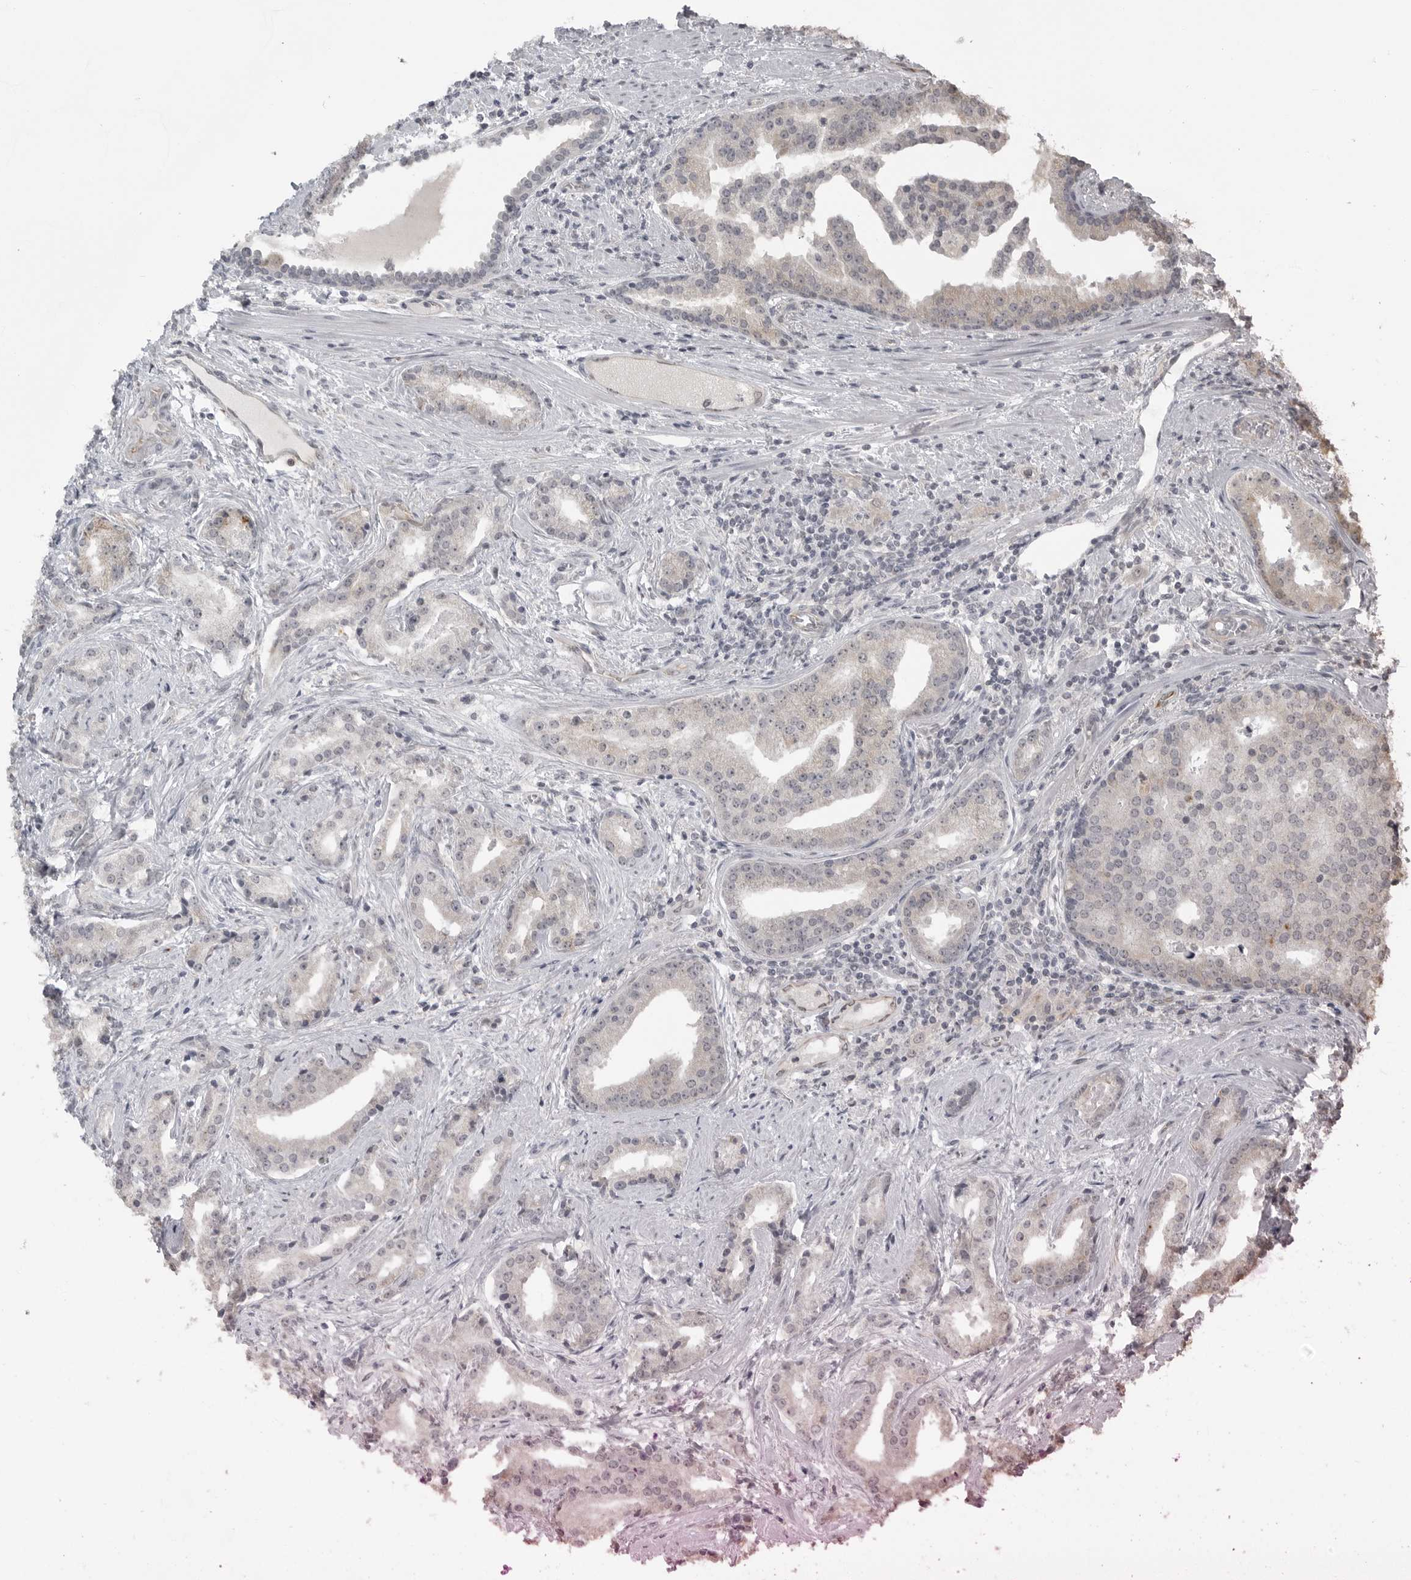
{"staining": {"intensity": "negative", "quantity": "none", "location": "none"}, "tissue": "prostate cancer", "cell_type": "Tumor cells", "image_type": "cancer", "snomed": [{"axis": "morphology", "description": "Adenocarcinoma, Low grade"}, {"axis": "topography", "description": "Prostate"}], "caption": "Tumor cells are negative for protein expression in human prostate adenocarcinoma (low-grade). The staining is performed using DAB brown chromogen with nuclei counter-stained in using hematoxylin.", "gene": "SMG8", "patient": {"sex": "male", "age": 67}}